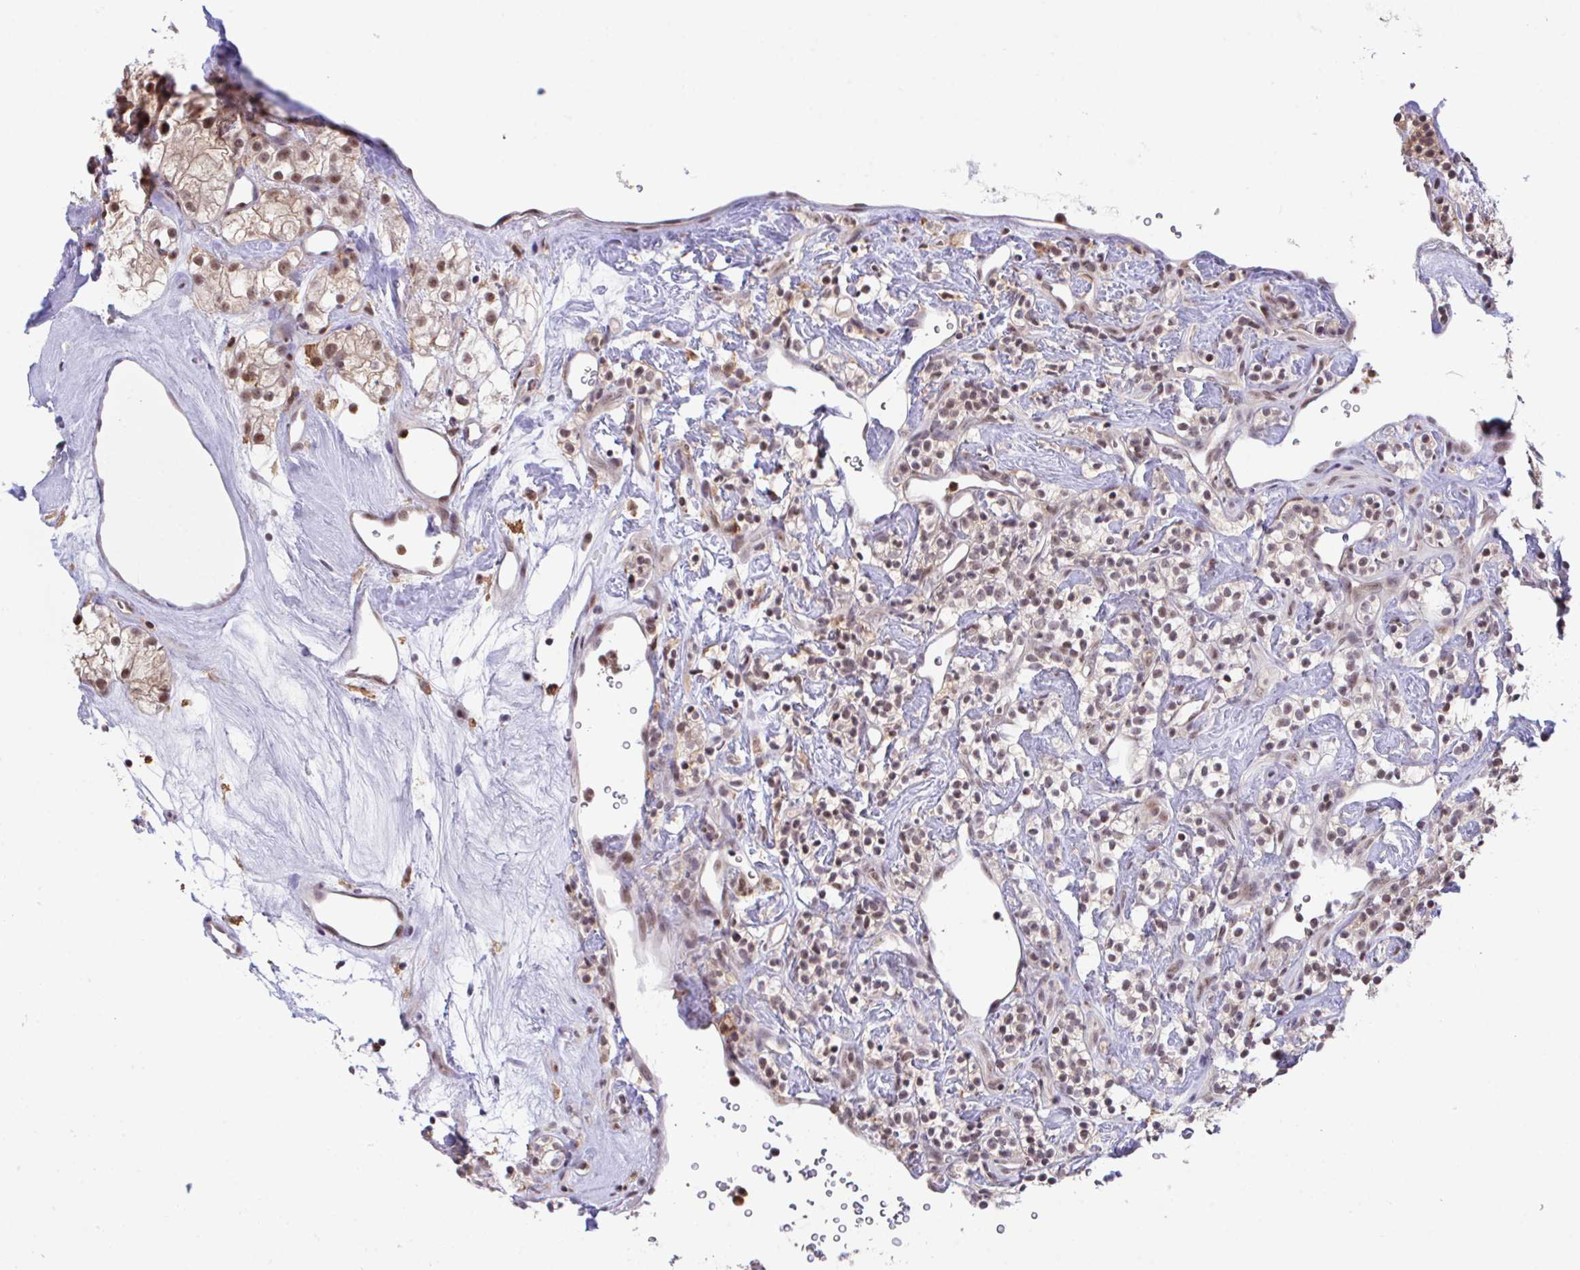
{"staining": {"intensity": "moderate", "quantity": ">75%", "location": "nuclear"}, "tissue": "renal cancer", "cell_type": "Tumor cells", "image_type": "cancer", "snomed": [{"axis": "morphology", "description": "Adenocarcinoma, NOS"}, {"axis": "topography", "description": "Kidney"}], "caption": "Protein expression analysis of renal cancer (adenocarcinoma) shows moderate nuclear expression in approximately >75% of tumor cells.", "gene": "OR6K3", "patient": {"sex": "male", "age": 77}}